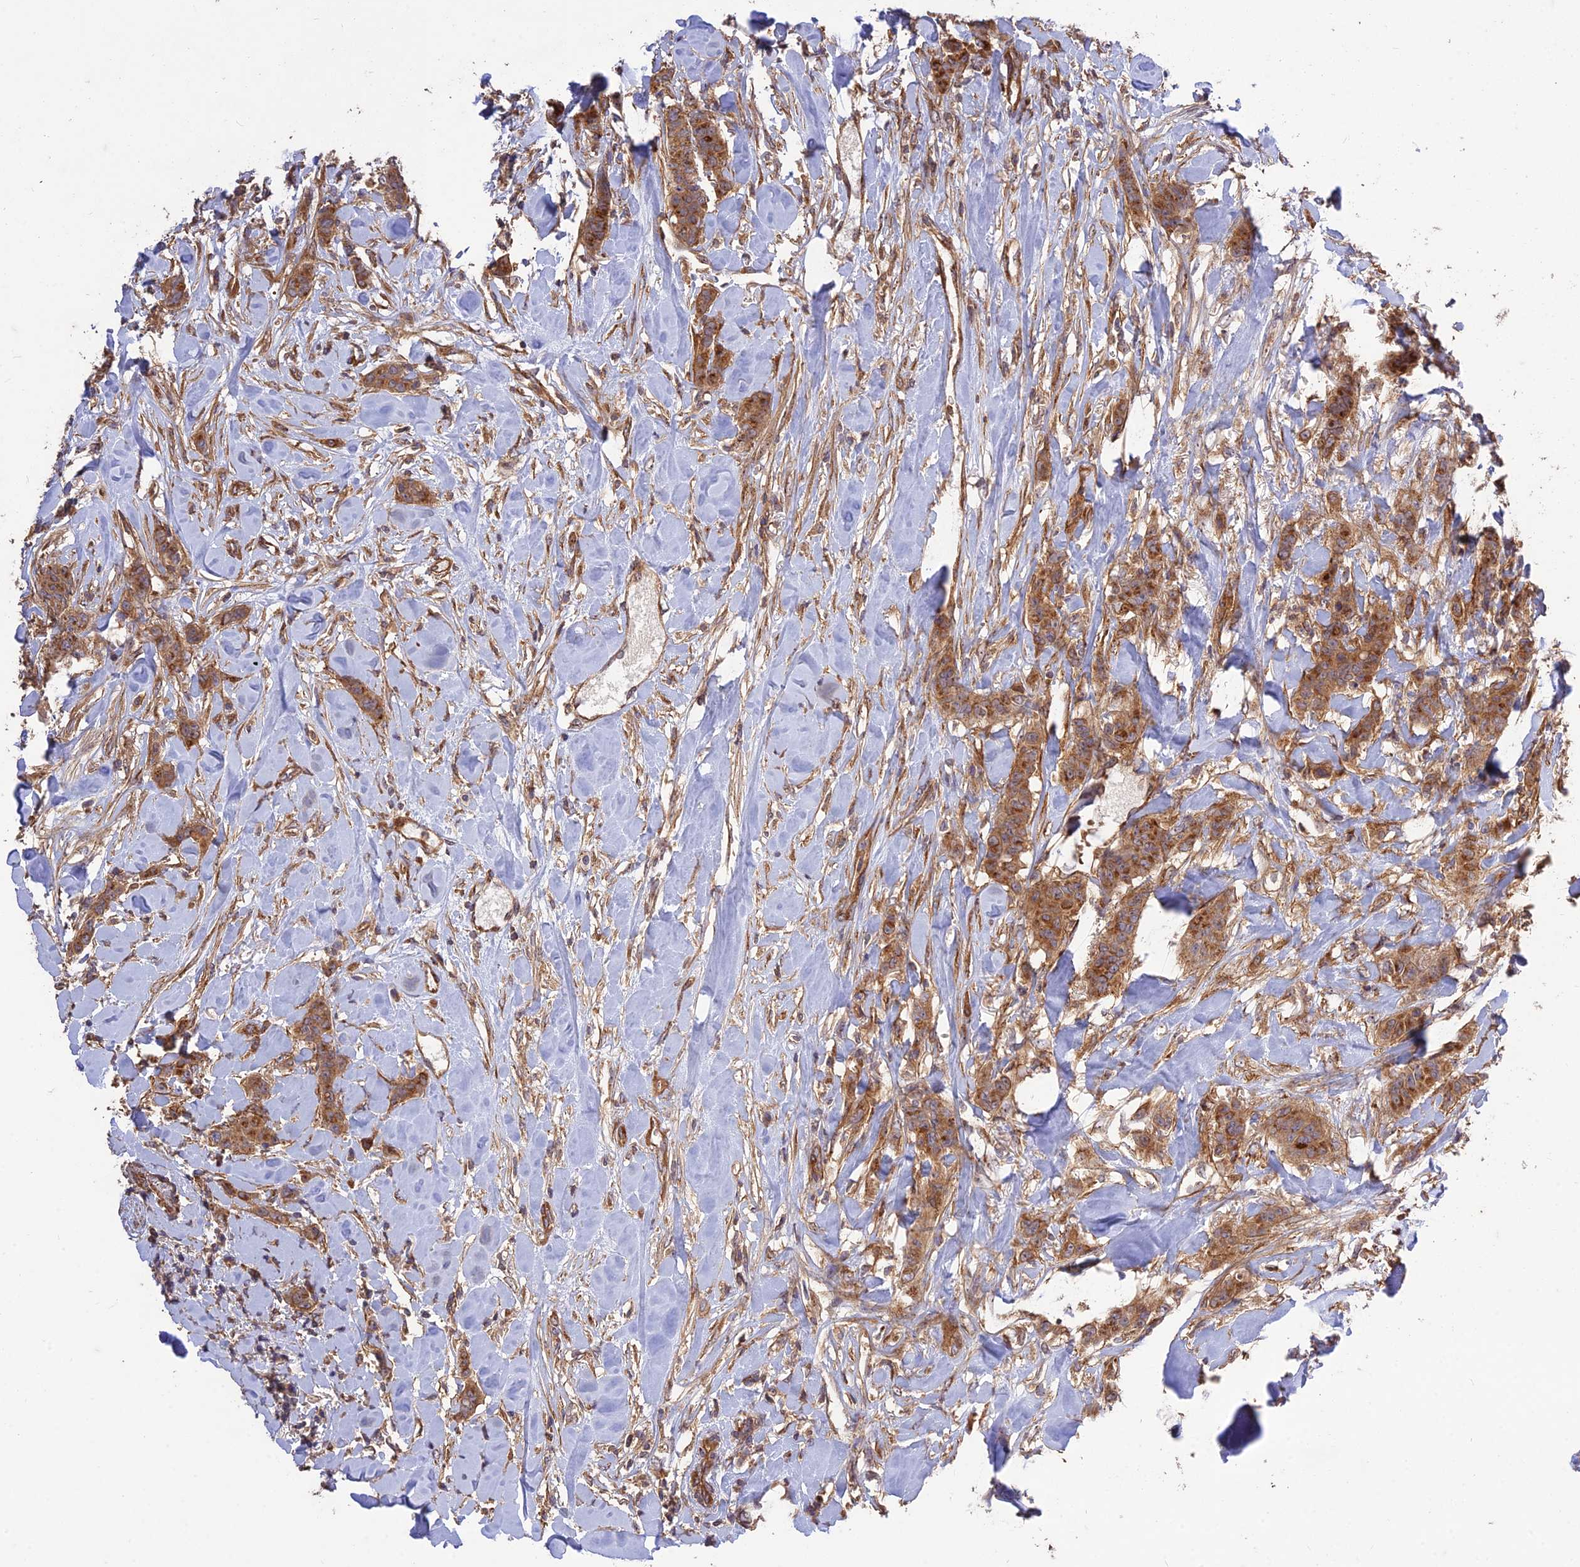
{"staining": {"intensity": "moderate", "quantity": ">75%", "location": "cytoplasmic/membranous"}, "tissue": "breast cancer", "cell_type": "Tumor cells", "image_type": "cancer", "snomed": [{"axis": "morphology", "description": "Duct carcinoma"}, {"axis": "topography", "description": "Breast"}], "caption": "High-power microscopy captured an IHC photomicrograph of breast cancer (infiltrating ductal carcinoma), revealing moderate cytoplasmic/membranous positivity in about >75% of tumor cells.", "gene": "TMEM131L", "patient": {"sex": "female", "age": 40}}